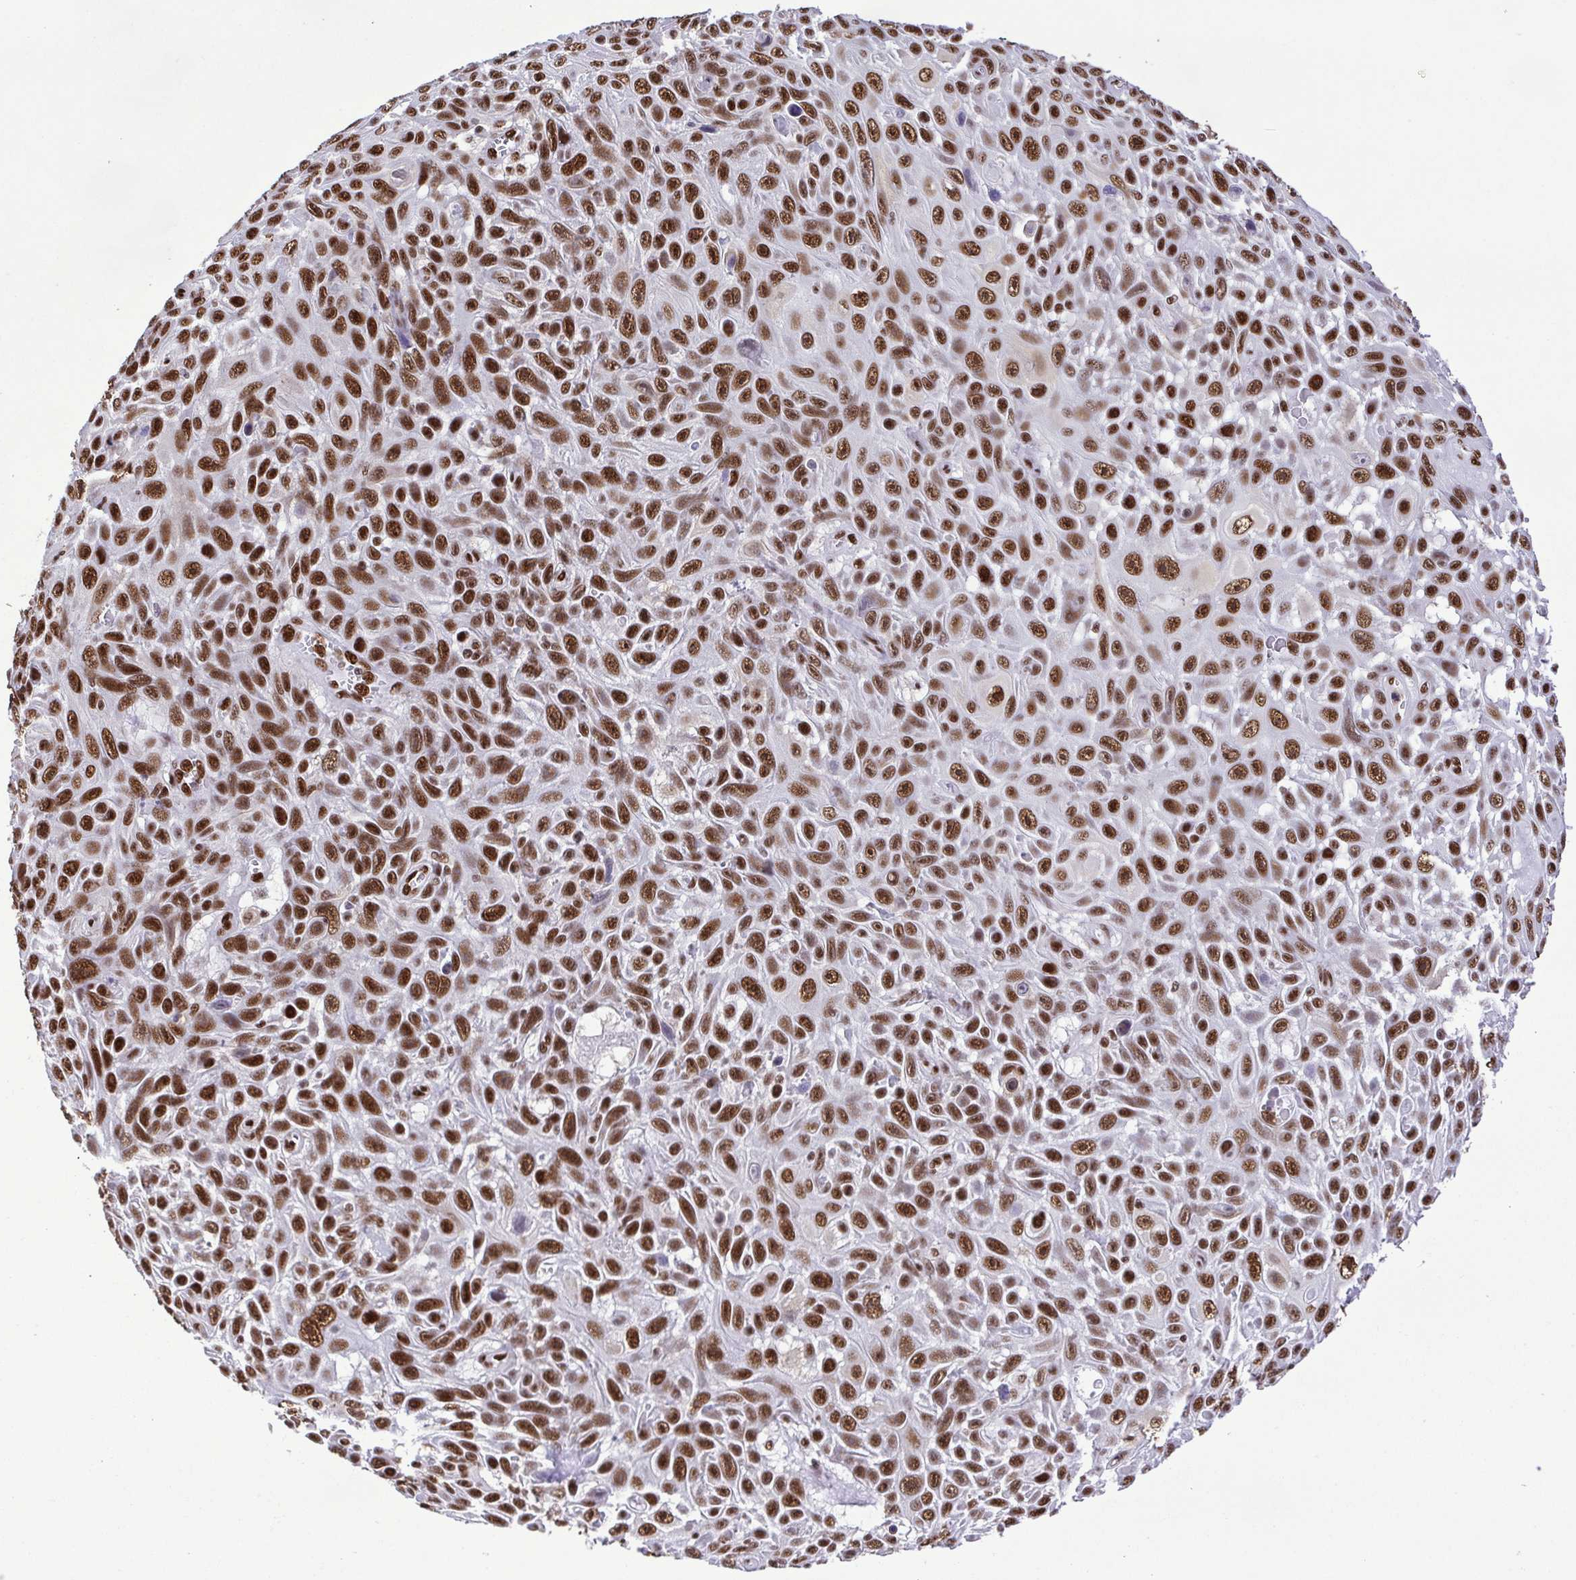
{"staining": {"intensity": "strong", "quantity": ">75%", "location": "nuclear"}, "tissue": "skin cancer", "cell_type": "Tumor cells", "image_type": "cancer", "snomed": [{"axis": "morphology", "description": "Squamous cell carcinoma, NOS"}, {"axis": "topography", "description": "Skin"}], "caption": "DAB immunohistochemical staining of skin cancer (squamous cell carcinoma) exhibits strong nuclear protein expression in approximately >75% of tumor cells. The staining is performed using DAB (3,3'-diaminobenzidine) brown chromogen to label protein expression. The nuclei are counter-stained blue using hematoxylin.", "gene": "TRIM28", "patient": {"sex": "male", "age": 82}}